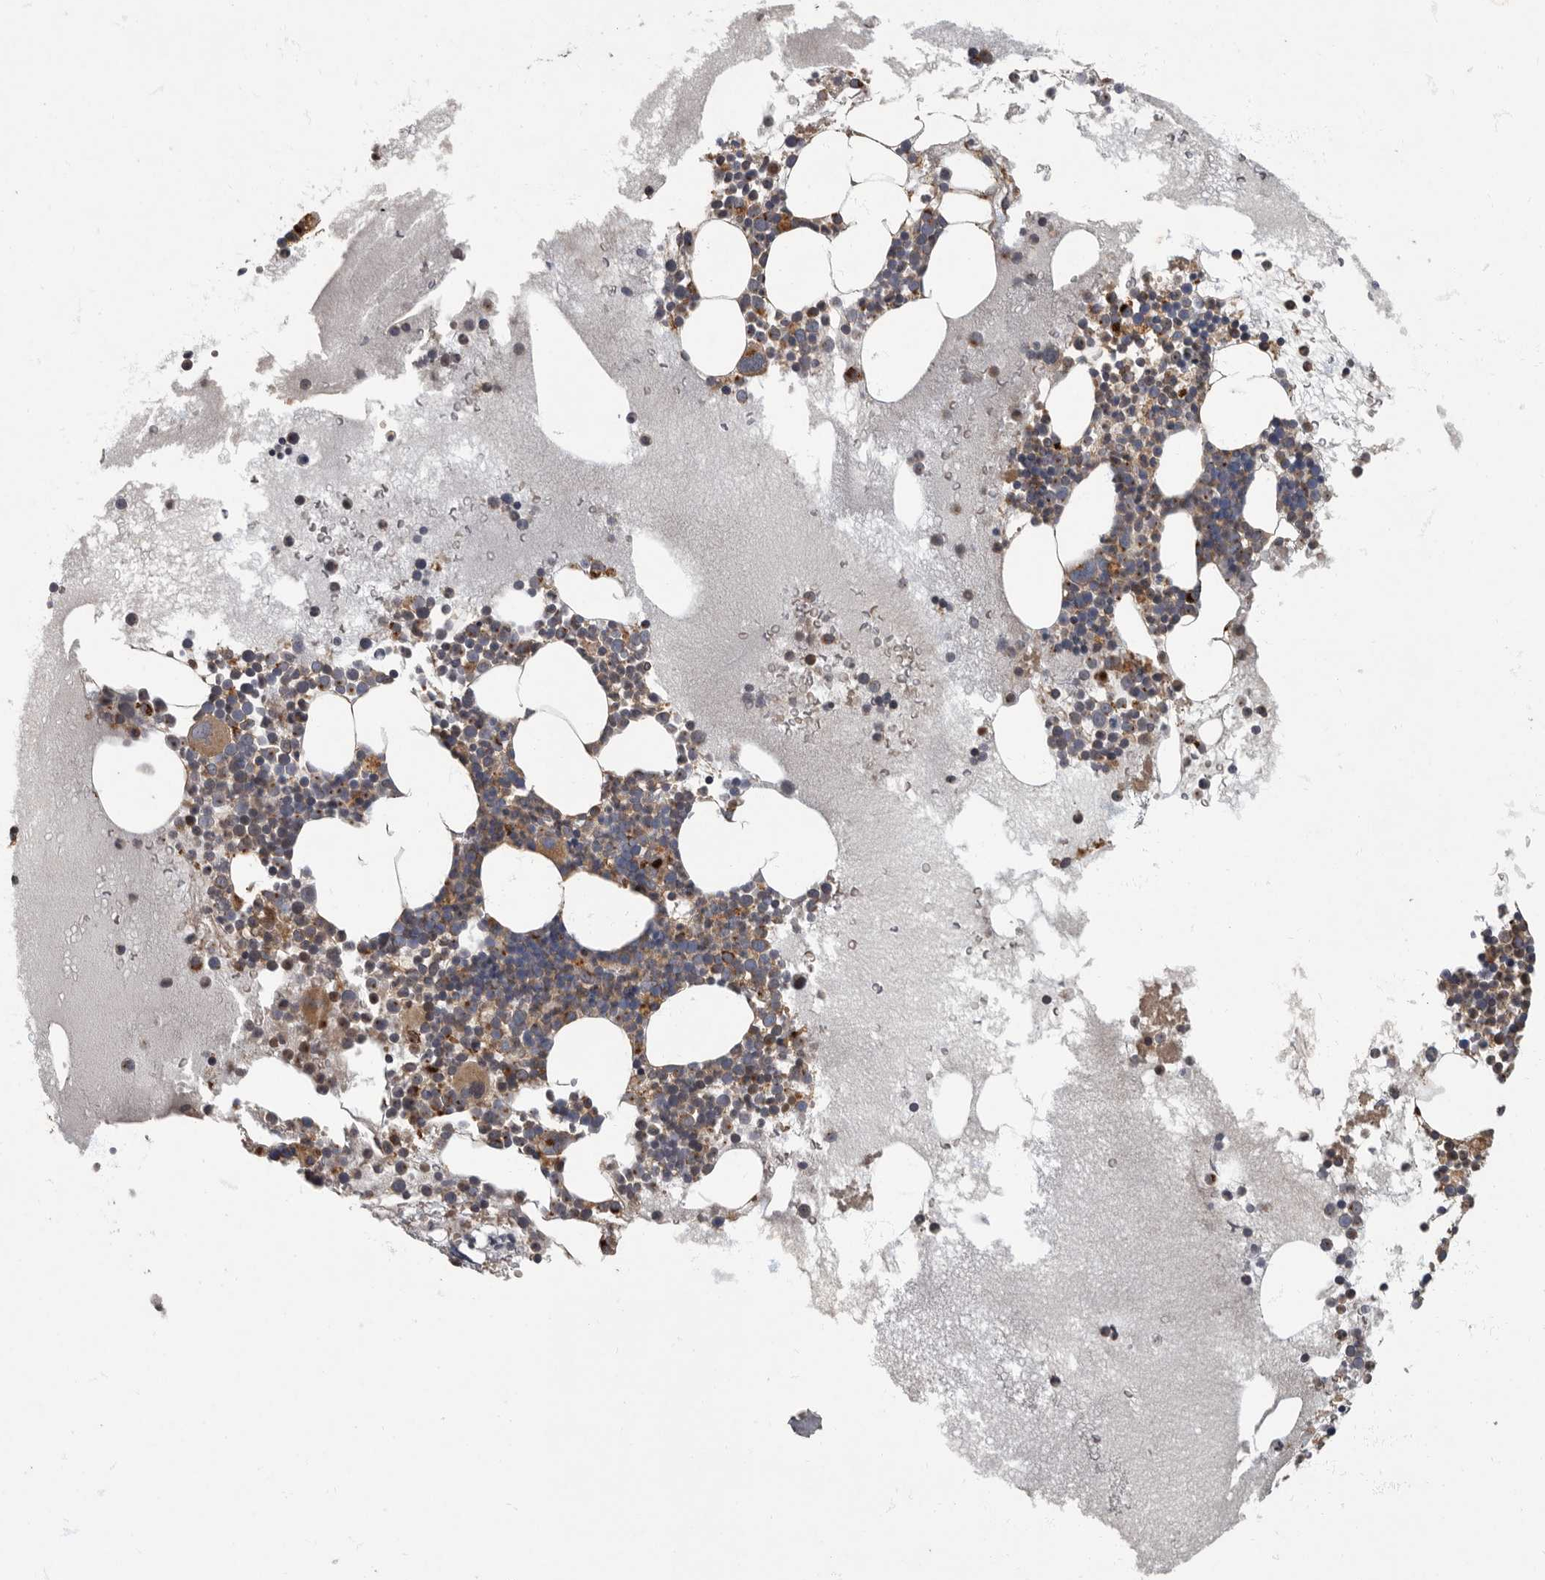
{"staining": {"intensity": "moderate", "quantity": "25%-75%", "location": "cytoplasmic/membranous"}, "tissue": "bone marrow", "cell_type": "Hematopoietic cells", "image_type": "normal", "snomed": [{"axis": "morphology", "description": "Normal tissue, NOS"}, {"axis": "morphology", "description": "Inflammation, NOS"}, {"axis": "topography", "description": "Bone marrow"}], "caption": "A brown stain highlights moderate cytoplasmic/membranous positivity of a protein in hematopoietic cells of unremarkable bone marrow.", "gene": "IQCK", "patient": {"sex": "female", "age": 45}}